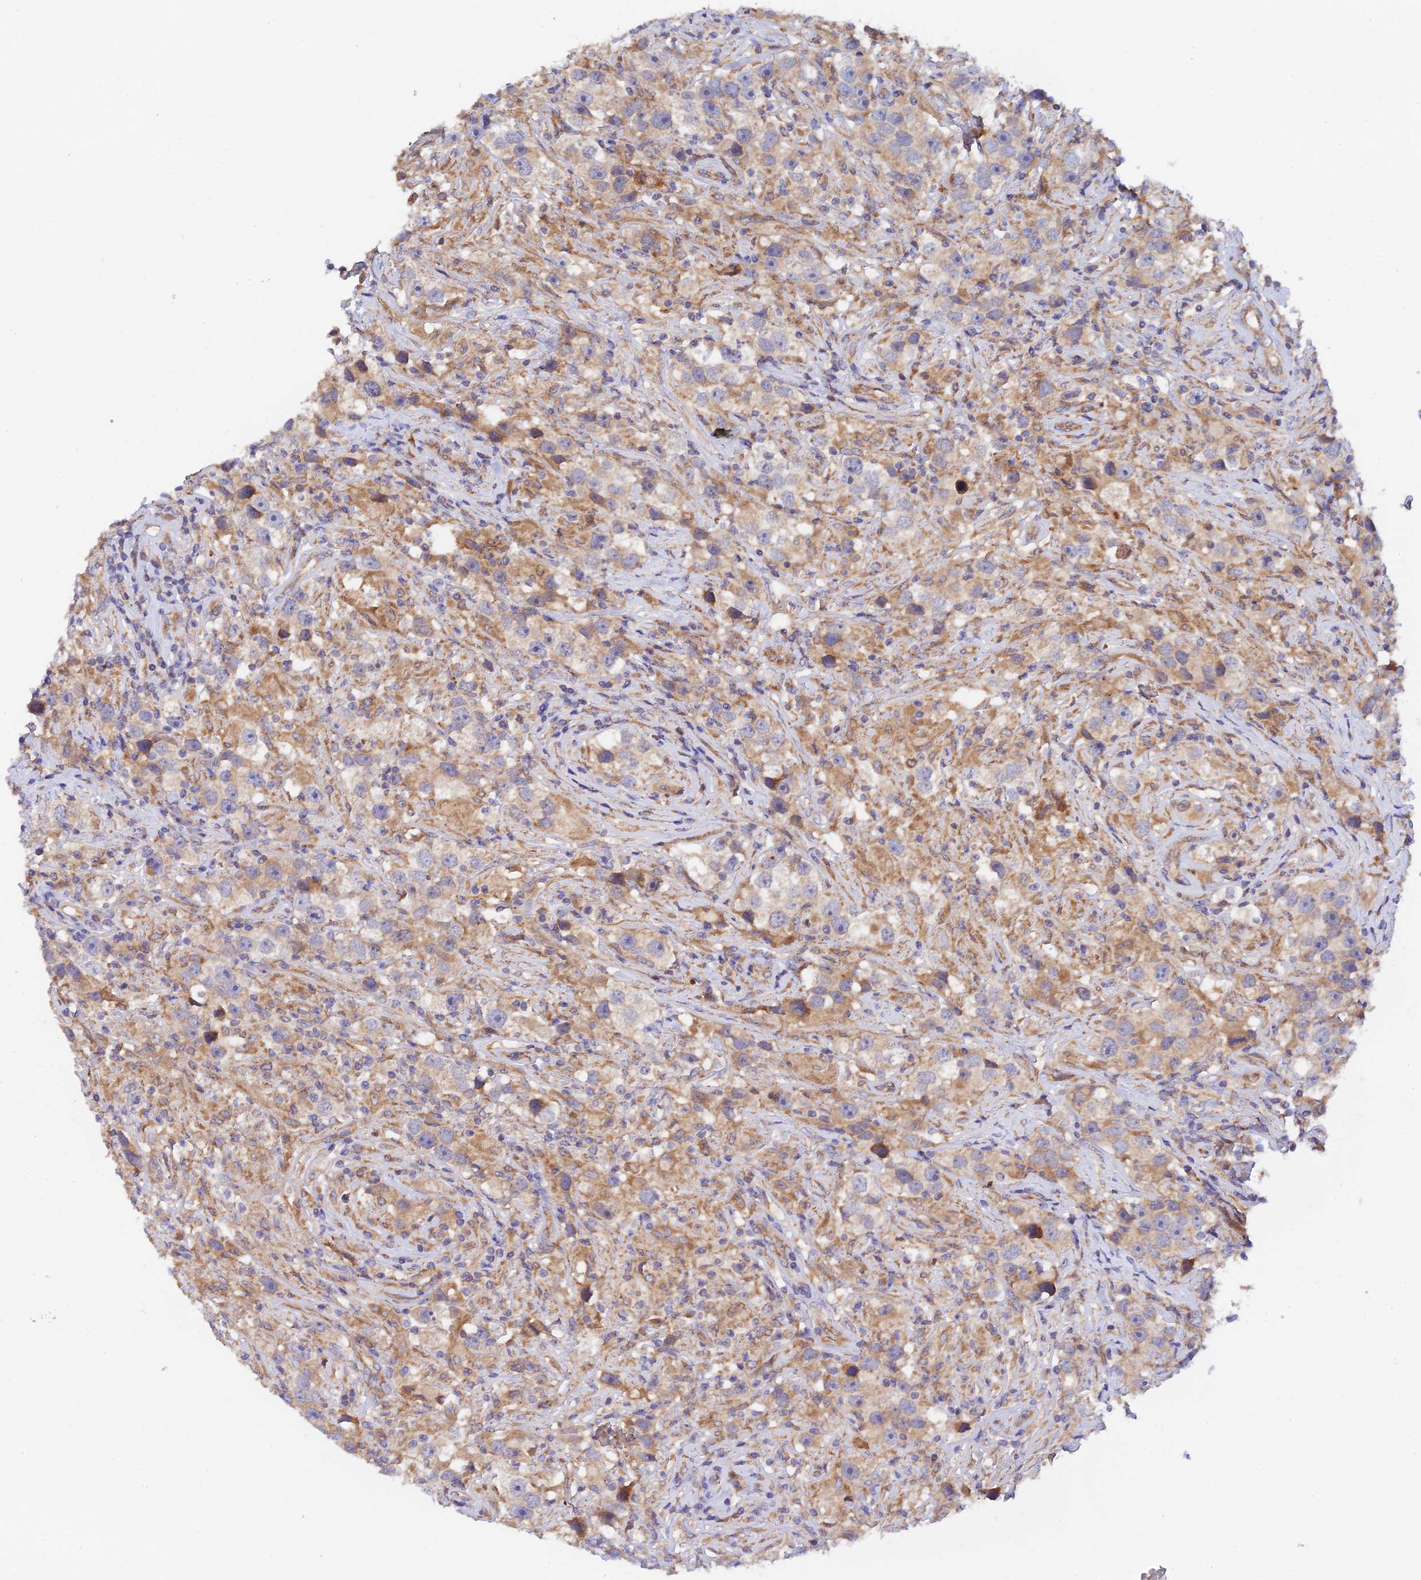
{"staining": {"intensity": "moderate", "quantity": ">75%", "location": "cytoplasmic/membranous"}, "tissue": "testis cancer", "cell_type": "Tumor cells", "image_type": "cancer", "snomed": [{"axis": "morphology", "description": "Seminoma, NOS"}, {"axis": "topography", "description": "Testis"}], "caption": "A medium amount of moderate cytoplasmic/membranous positivity is appreciated in approximately >75% of tumor cells in seminoma (testis) tissue. The staining is performed using DAB (3,3'-diaminobenzidine) brown chromogen to label protein expression. The nuclei are counter-stained blue using hematoxylin.", "gene": "RANBP6", "patient": {"sex": "male", "age": 49}}